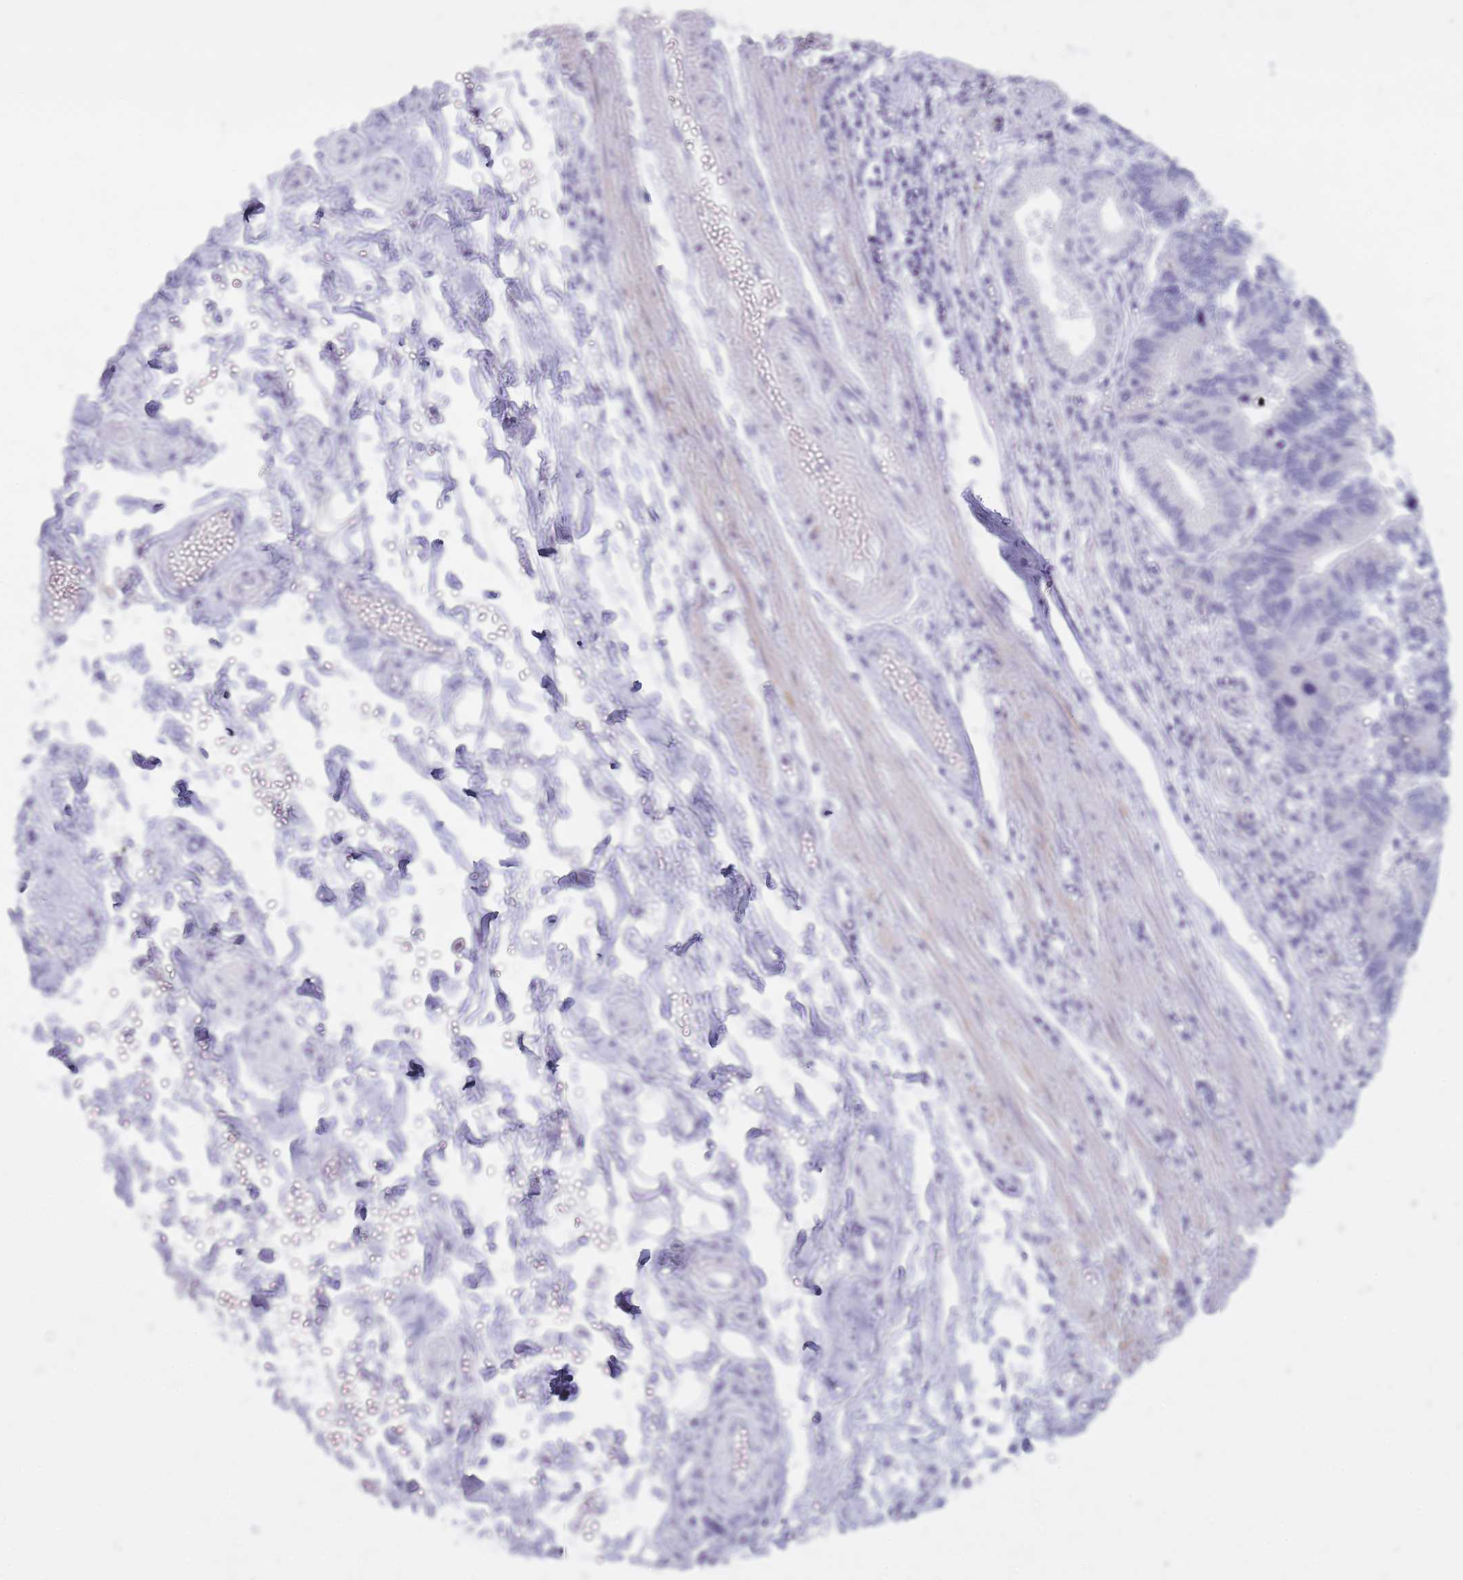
{"staining": {"intensity": "negative", "quantity": "none", "location": "none"}, "tissue": "stomach cancer", "cell_type": "Tumor cells", "image_type": "cancer", "snomed": [{"axis": "morphology", "description": "Adenocarcinoma, NOS"}, {"axis": "topography", "description": "Stomach"}], "caption": "There is no significant expression in tumor cells of stomach cancer.", "gene": "GOLGA6D", "patient": {"sex": "male", "age": 59}}